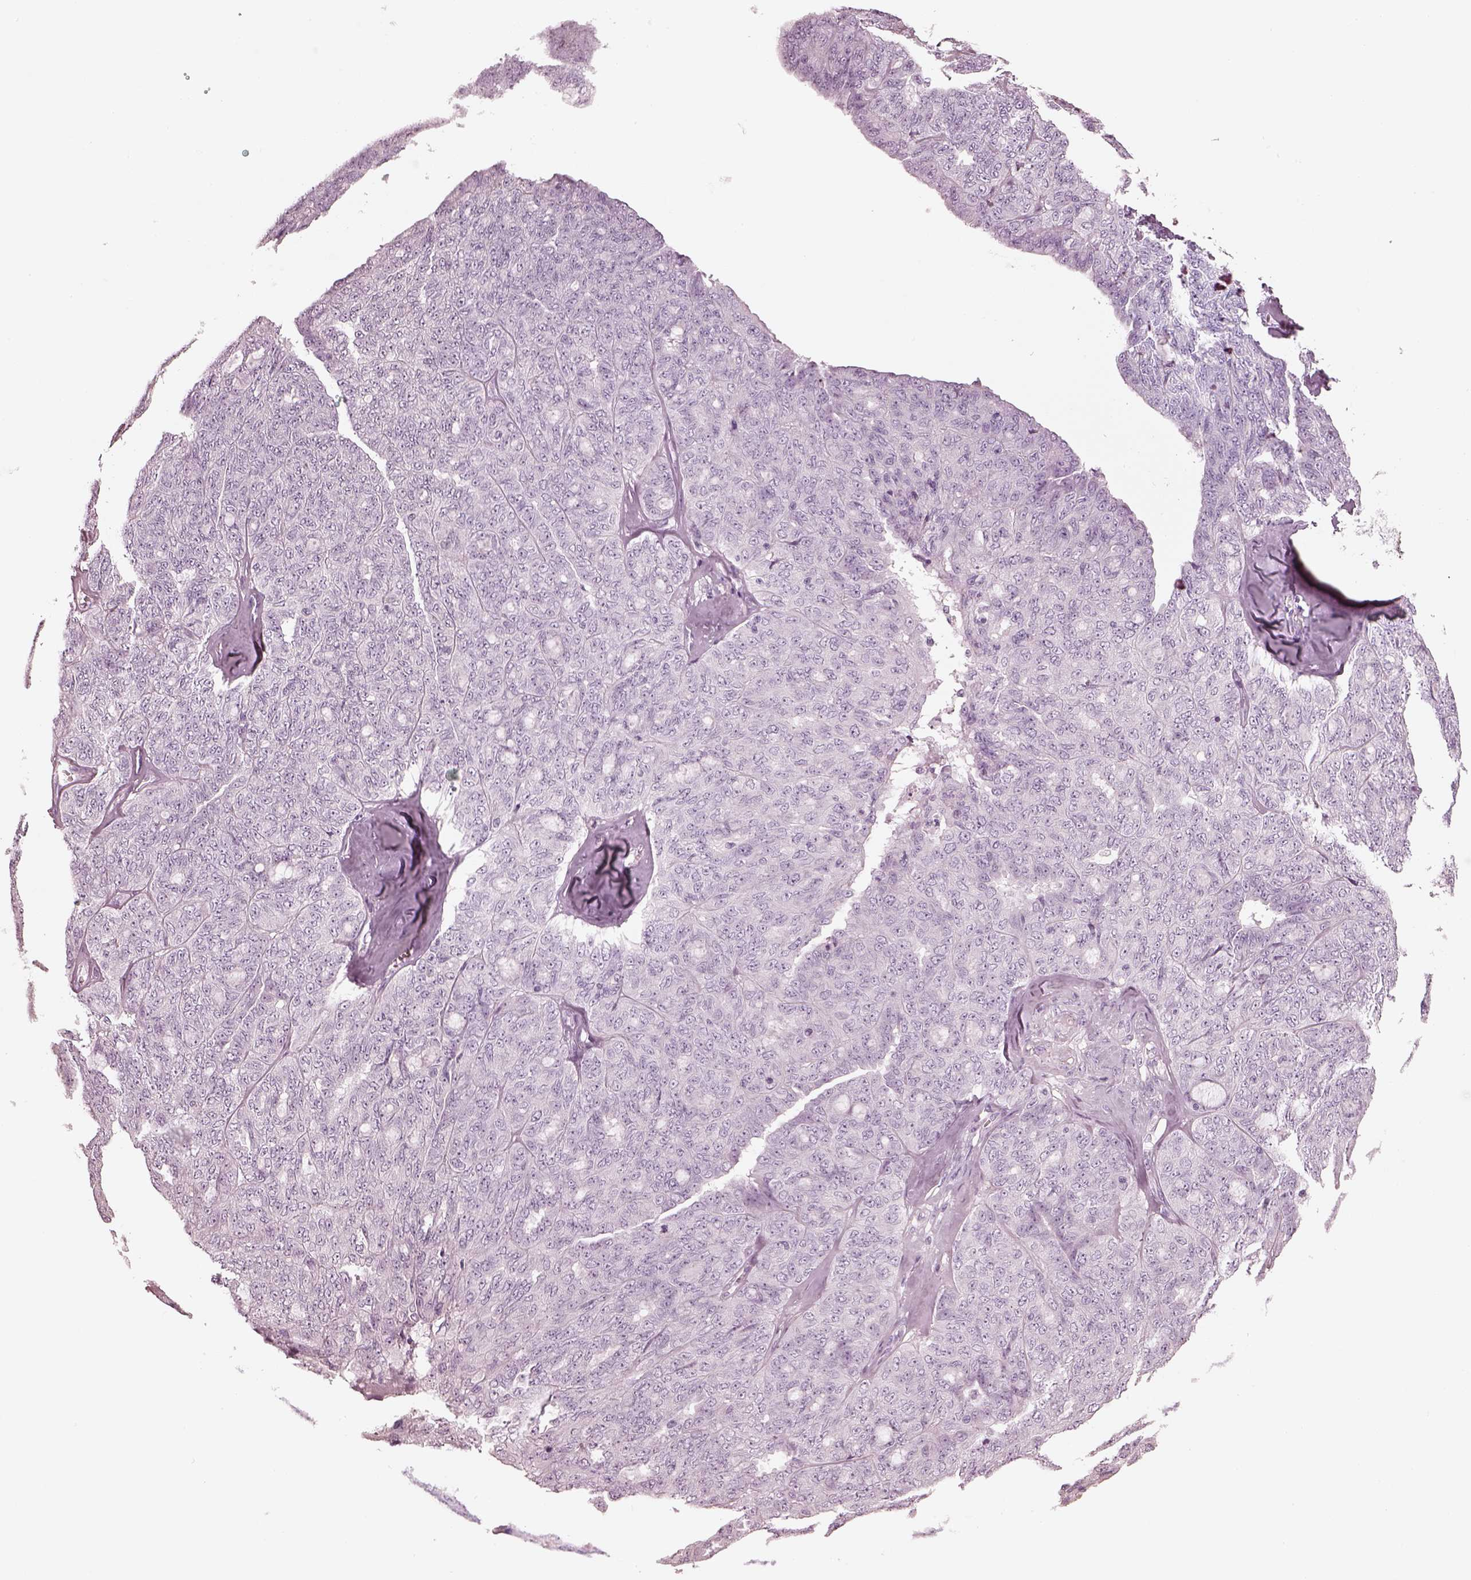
{"staining": {"intensity": "negative", "quantity": "none", "location": "none"}, "tissue": "ovarian cancer", "cell_type": "Tumor cells", "image_type": "cancer", "snomed": [{"axis": "morphology", "description": "Cystadenocarcinoma, serous, NOS"}, {"axis": "topography", "description": "Ovary"}], "caption": "High magnification brightfield microscopy of ovarian serous cystadenocarcinoma stained with DAB (3,3'-diaminobenzidine) (brown) and counterstained with hematoxylin (blue): tumor cells show no significant staining.", "gene": "PON3", "patient": {"sex": "female", "age": 71}}